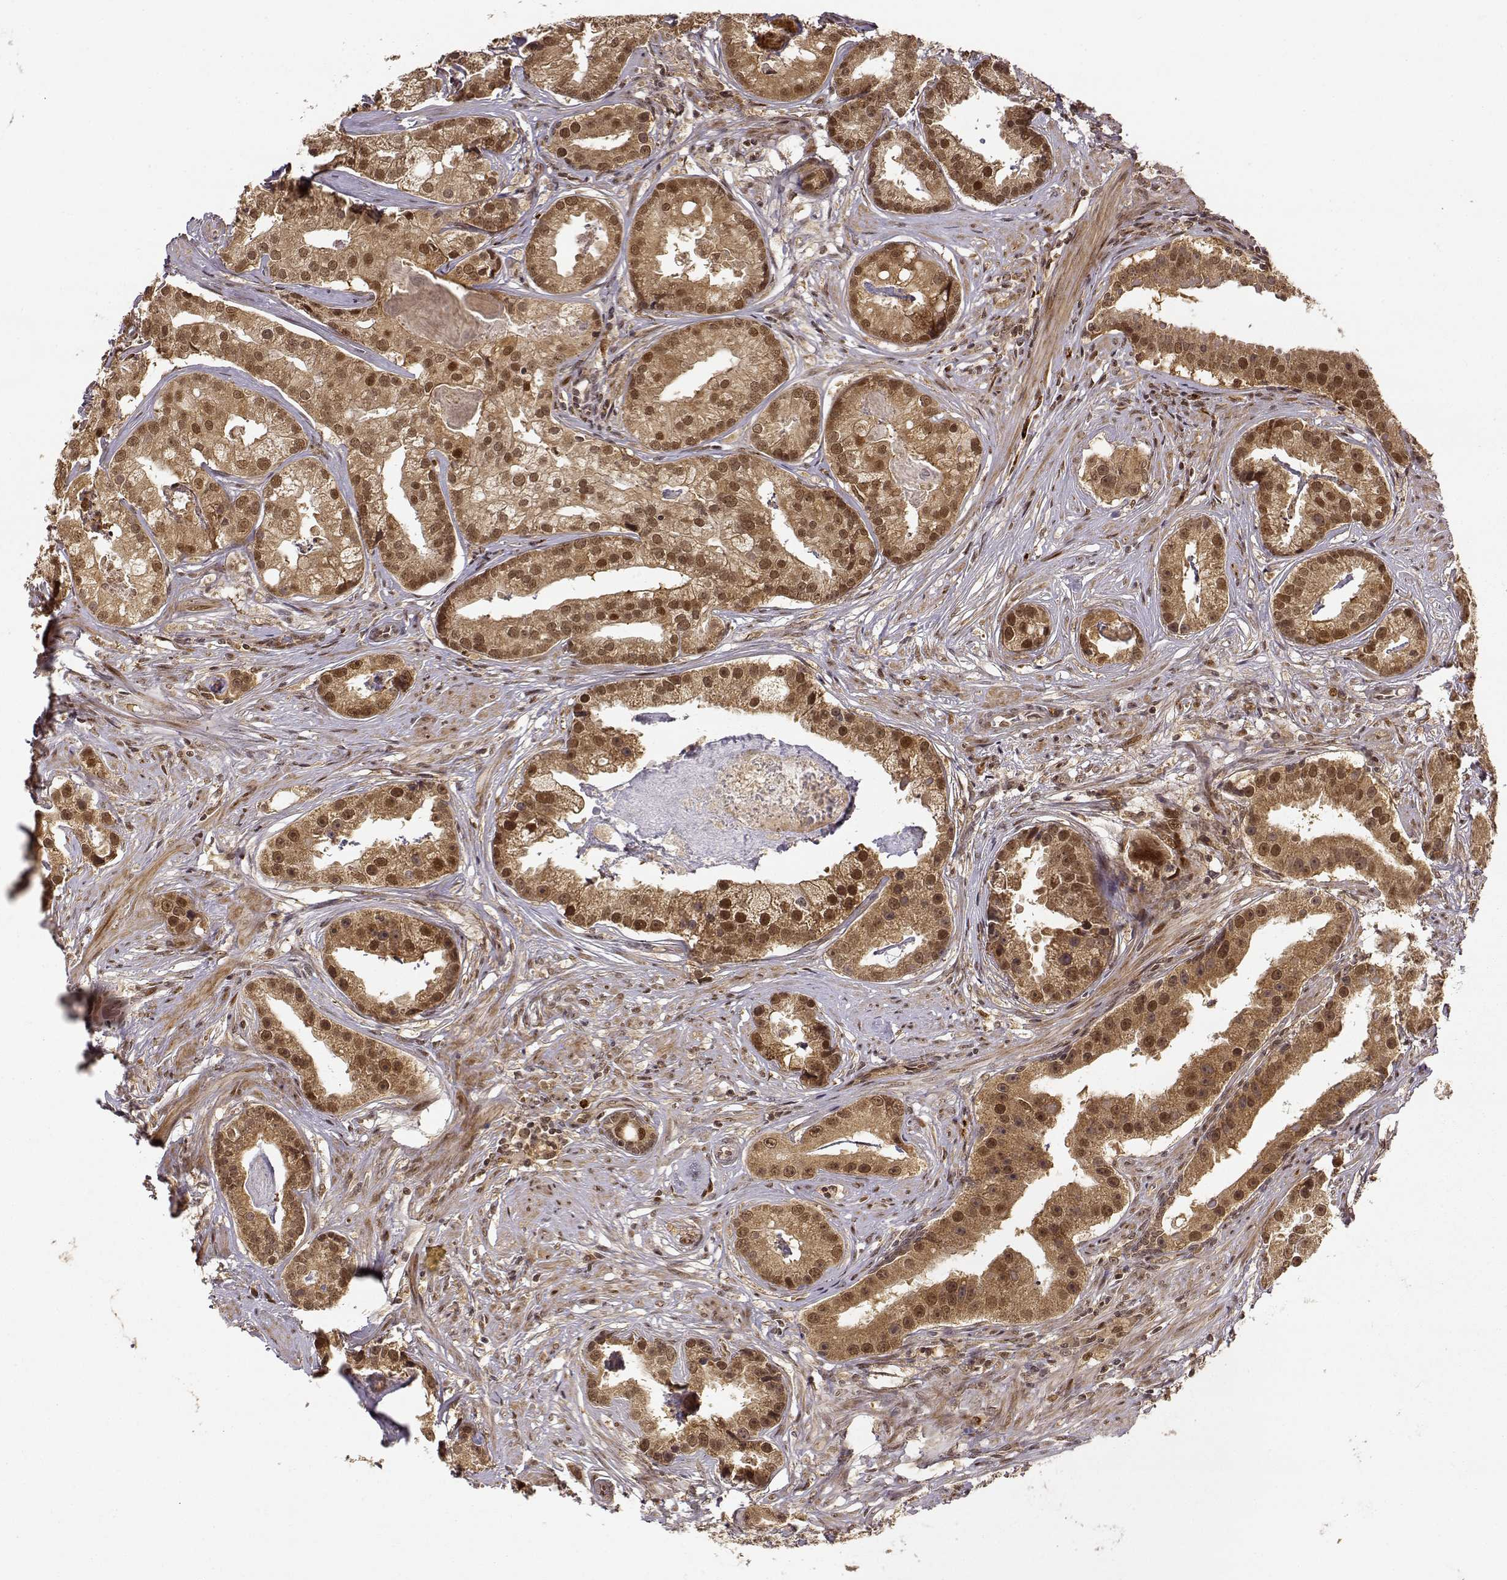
{"staining": {"intensity": "moderate", "quantity": ">75%", "location": "cytoplasmic/membranous,nuclear"}, "tissue": "prostate cancer", "cell_type": "Tumor cells", "image_type": "cancer", "snomed": [{"axis": "morphology", "description": "Adenocarcinoma, NOS"}, {"axis": "topography", "description": "Prostate and seminal vesicle, NOS"}, {"axis": "topography", "description": "Prostate"}], "caption": "About >75% of tumor cells in human prostate cancer (adenocarcinoma) exhibit moderate cytoplasmic/membranous and nuclear protein staining as visualized by brown immunohistochemical staining.", "gene": "MAEA", "patient": {"sex": "male", "age": 44}}